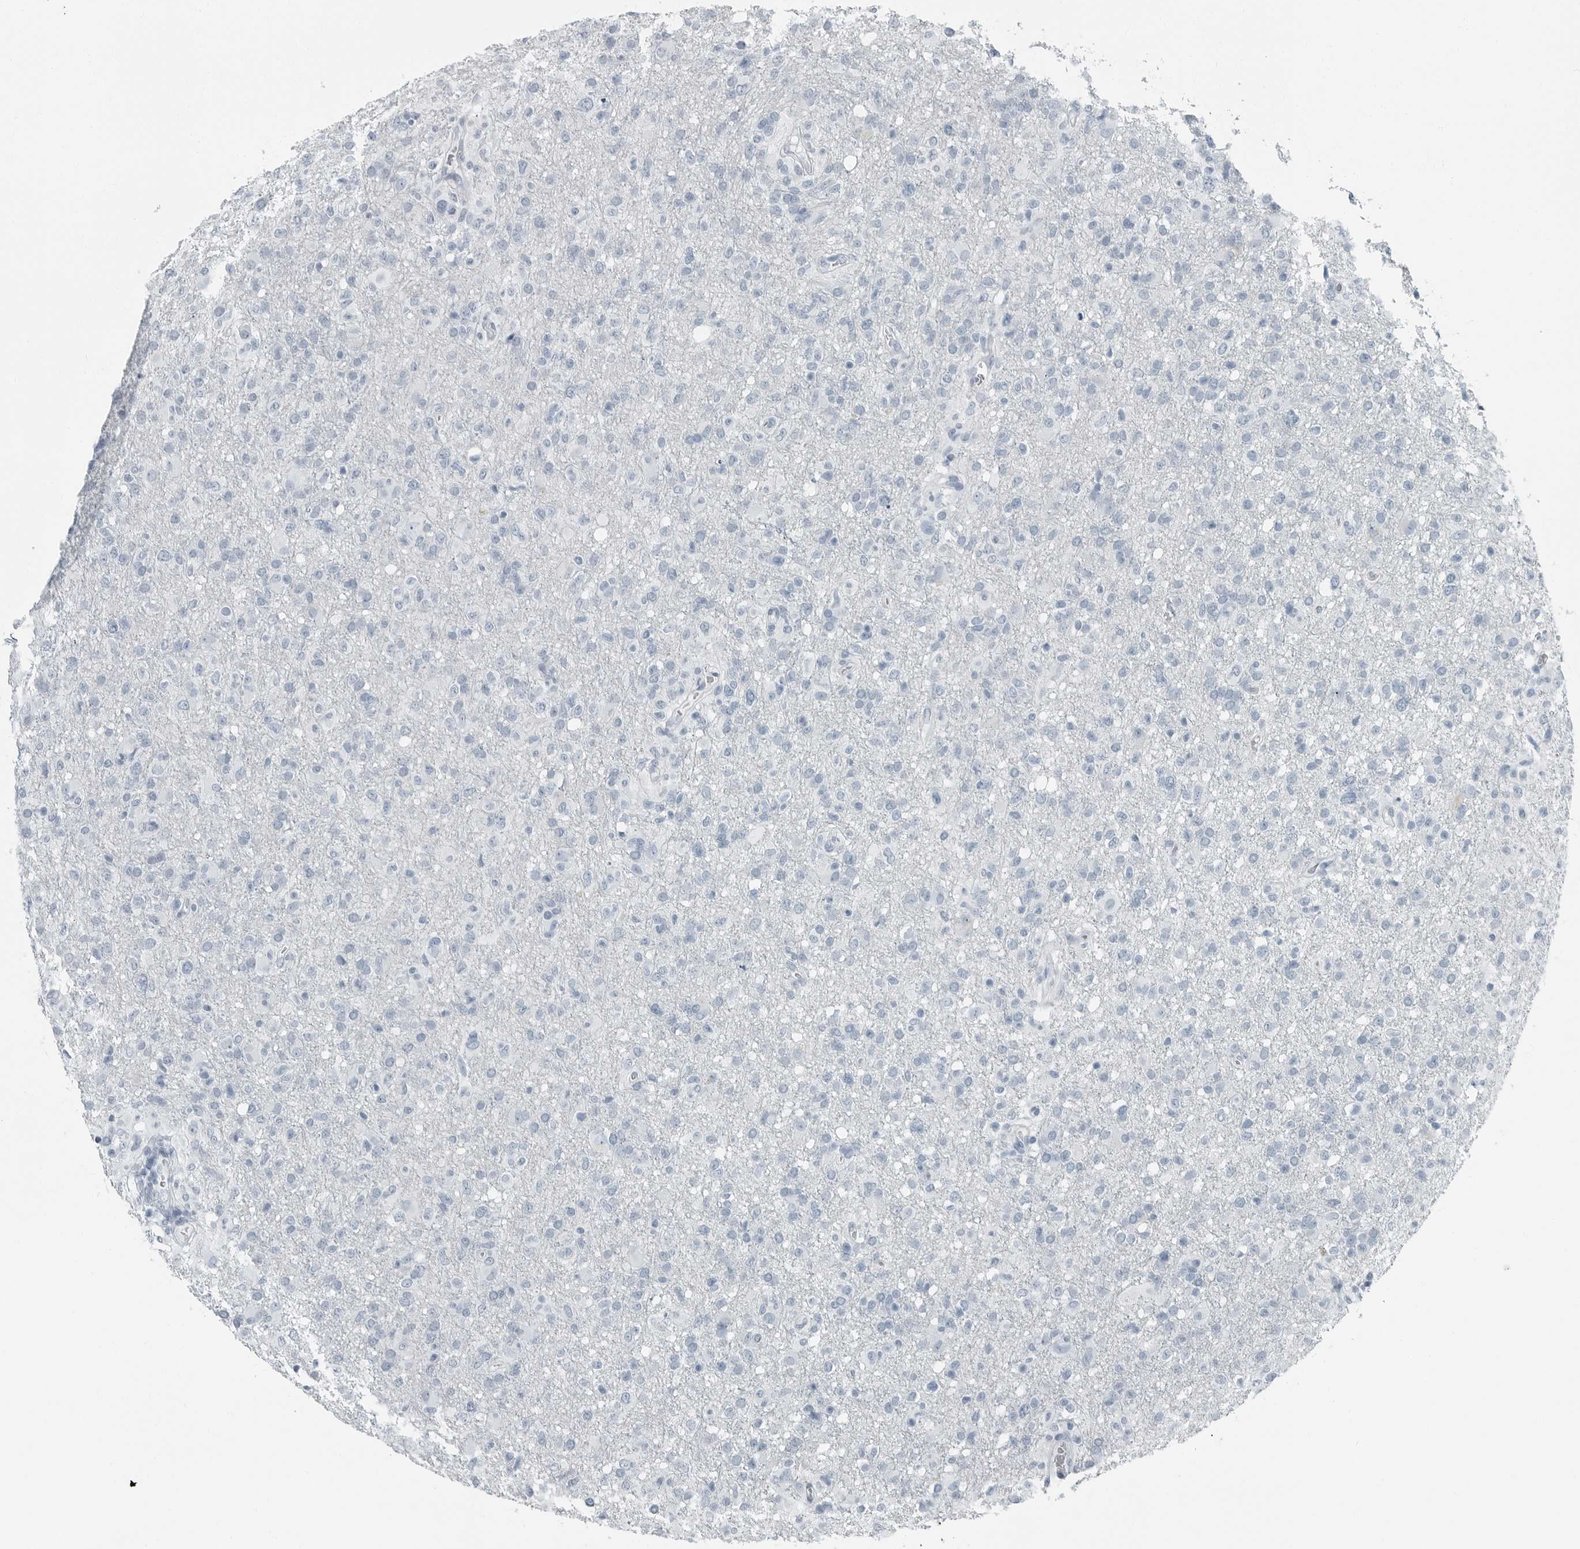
{"staining": {"intensity": "negative", "quantity": "none", "location": "none"}, "tissue": "glioma", "cell_type": "Tumor cells", "image_type": "cancer", "snomed": [{"axis": "morphology", "description": "Glioma, malignant, High grade"}, {"axis": "topography", "description": "Brain"}], "caption": "This image is of malignant glioma (high-grade) stained with immunohistochemistry to label a protein in brown with the nuclei are counter-stained blue. There is no staining in tumor cells. (Immunohistochemistry, brightfield microscopy, high magnification).", "gene": "ZPBP2", "patient": {"sex": "female", "age": 57}}